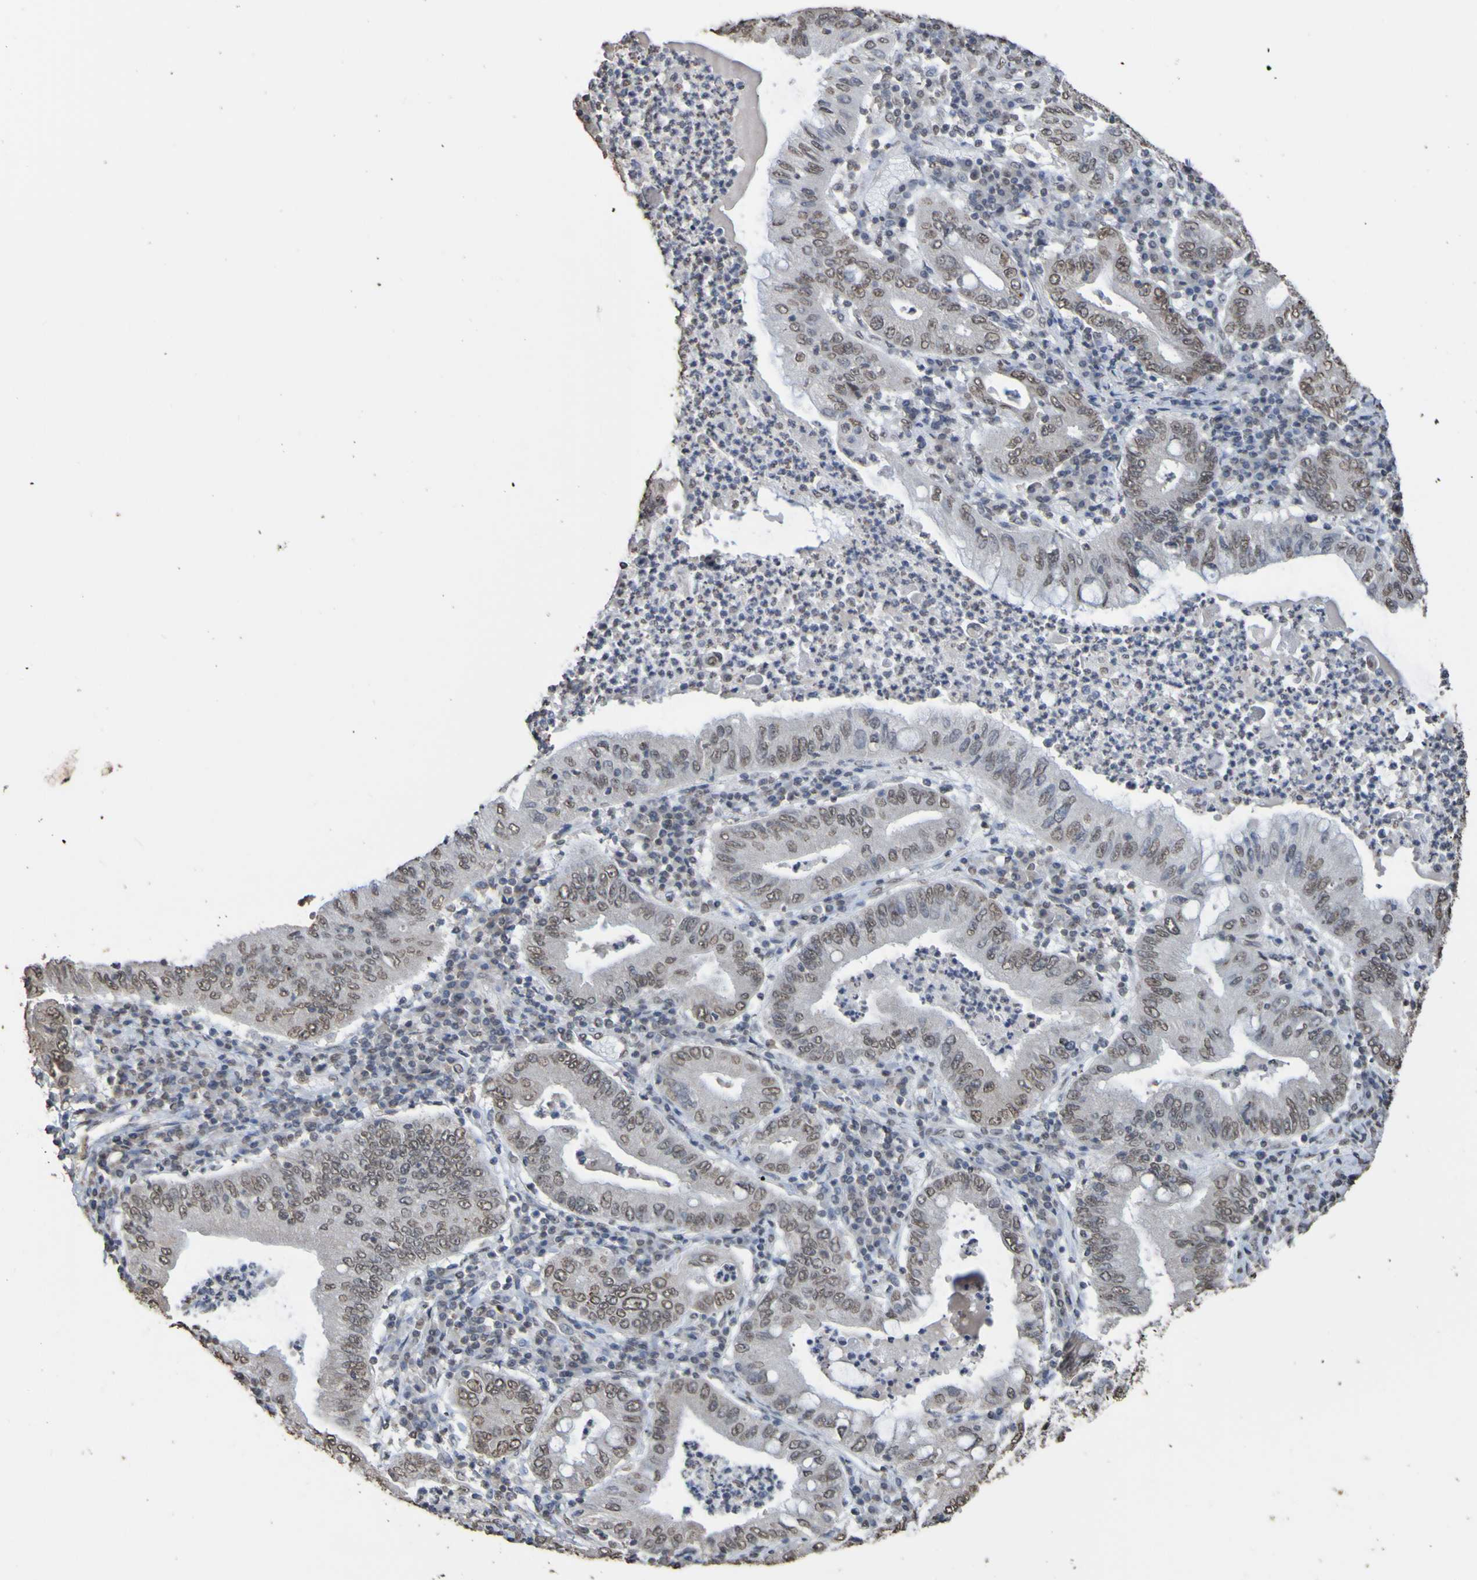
{"staining": {"intensity": "weak", "quantity": ">75%", "location": "nuclear"}, "tissue": "stomach cancer", "cell_type": "Tumor cells", "image_type": "cancer", "snomed": [{"axis": "morphology", "description": "Normal tissue, NOS"}, {"axis": "morphology", "description": "Adenocarcinoma, NOS"}, {"axis": "topography", "description": "Esophagus"}, {"axis": "topography", "description": "Stomach, upper"}, {"axis": "topography", "description": "Peripheral nerve tissue"}], "caption": "Immunohistochemistry (IHC) micrograph of neoplastic tissue: stomach cancer (adenocarcinoma) stained using IHC shows low levels of weak protein expression localized specifically in the nuclear of tumor cells, appearing as a nuclear brown color.", "gene": "ALKBH2", "patient": {"sex": "male", "age": 62}}